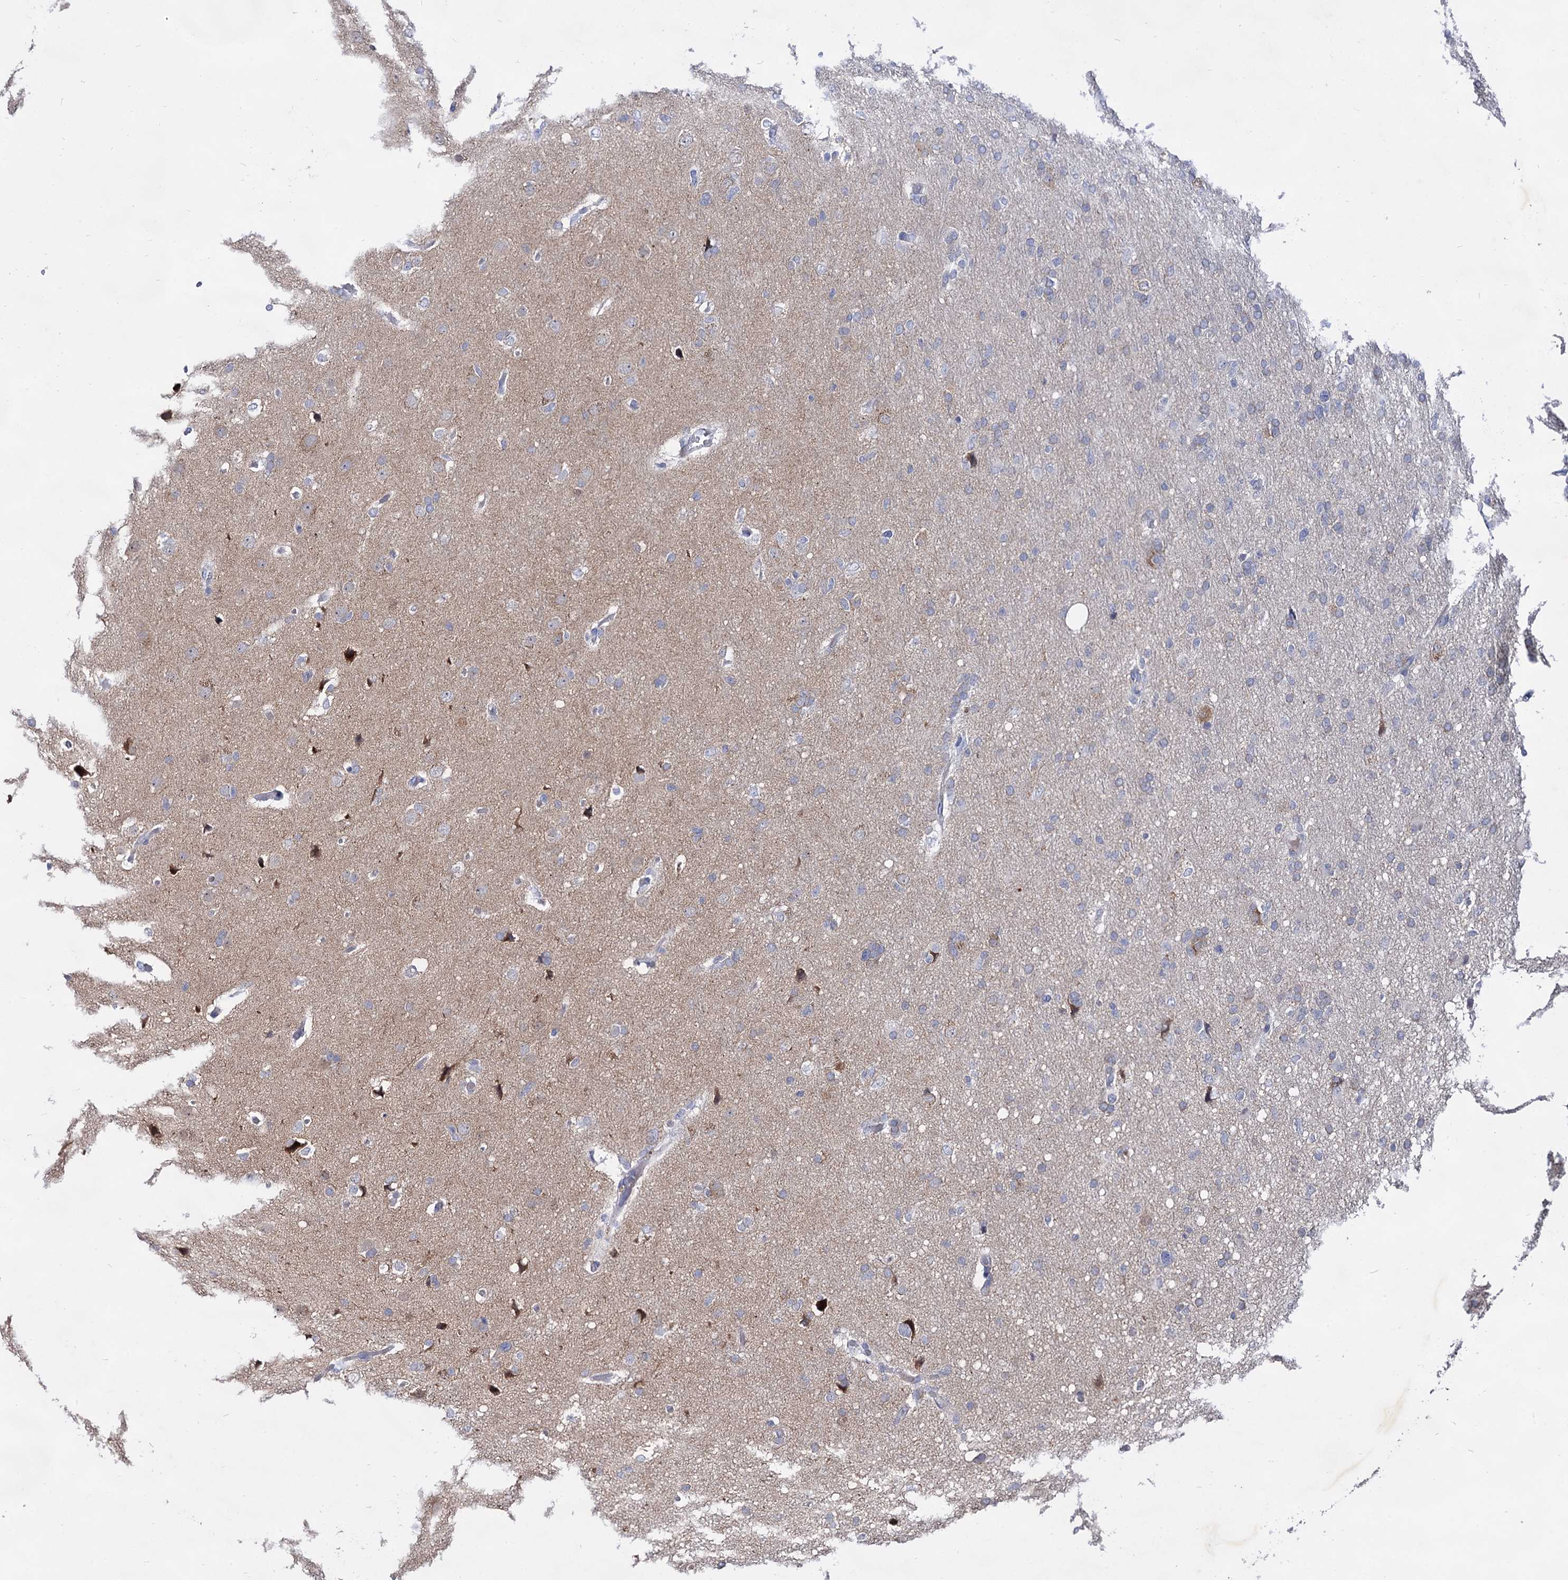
{"staining": {"intensity": "negative", "quantity": "none", "location": "none"}, "tissue": "glioma", "cell_type": "Tumor cells", "image_type": "cancer", "snomed": [{"axis": "morphology", "description": "Glioma, malignant, High grade"}, {"axis": "topography", "description": "Cerebral cortex"}], "caption": "Immunohistochemistry (IHC) histopathology image of human glioma stained for a protein (brown), which displays no staining in tumor cells.", "gene": "ARFIP2", "patient": {"sex": "female", "age": 36}}